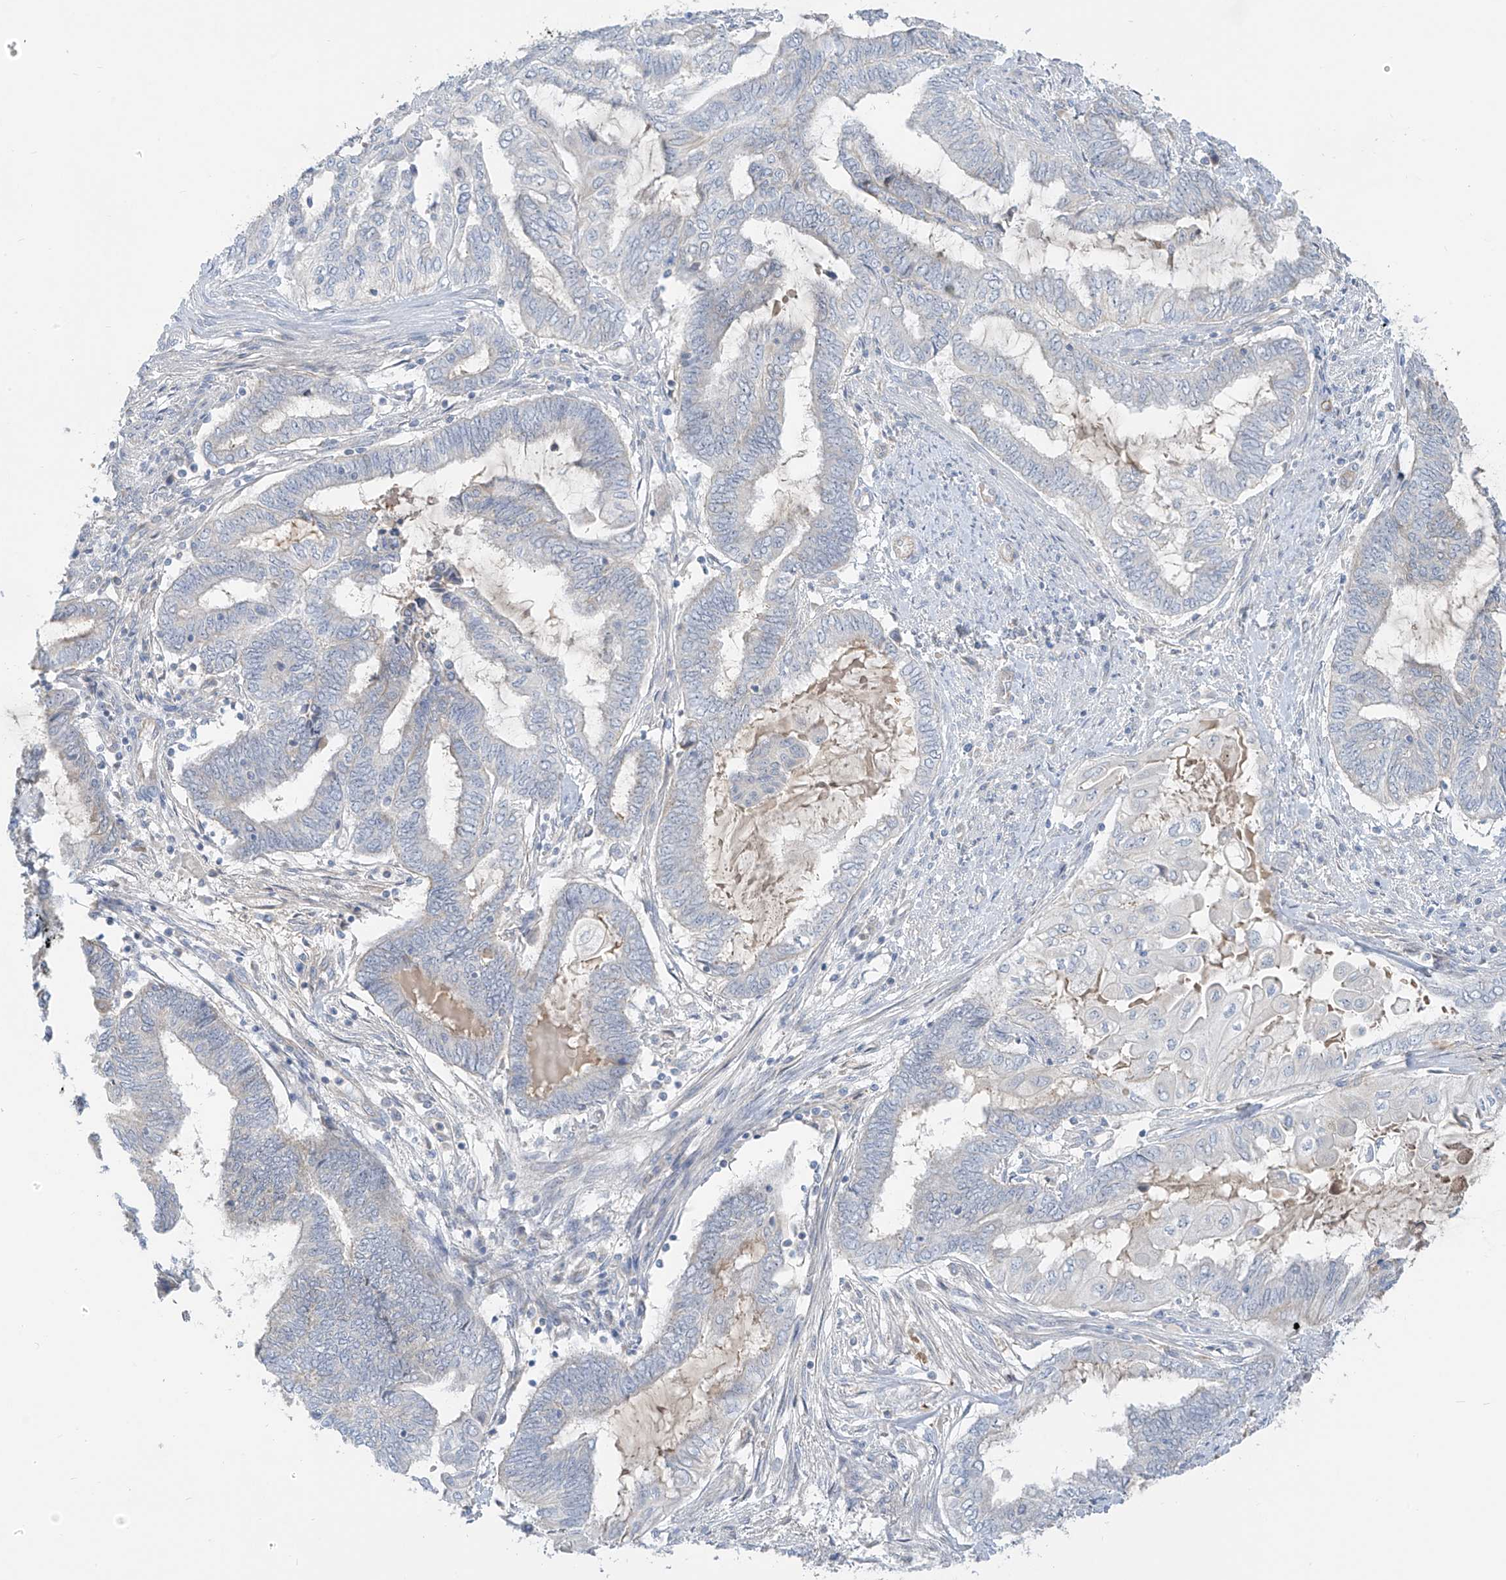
{"staining": {"intensity": "negative", "quantity": "none", "location": "none"}, "tissue": "endometrial cancer", "cell_type": "Tumor cells", "image_type": "cancer", "snomed": [{"axis": "morphology", "description": "Adenocarcinoma, NOS"}, {"axis": "topography", "description": "Uterus"}, {"axis": "topography", "description": "Endometrium"}], "caption": "Immunohistochemistry photomicrograph of neoplastic tissue: human endometrial cancer stained with DAB (3,3'-diaminobenzidine) shows no significant protein staining in tumor cells.", "gene": "C2orf42", "patient": {"sex": "female", "age": 70}}